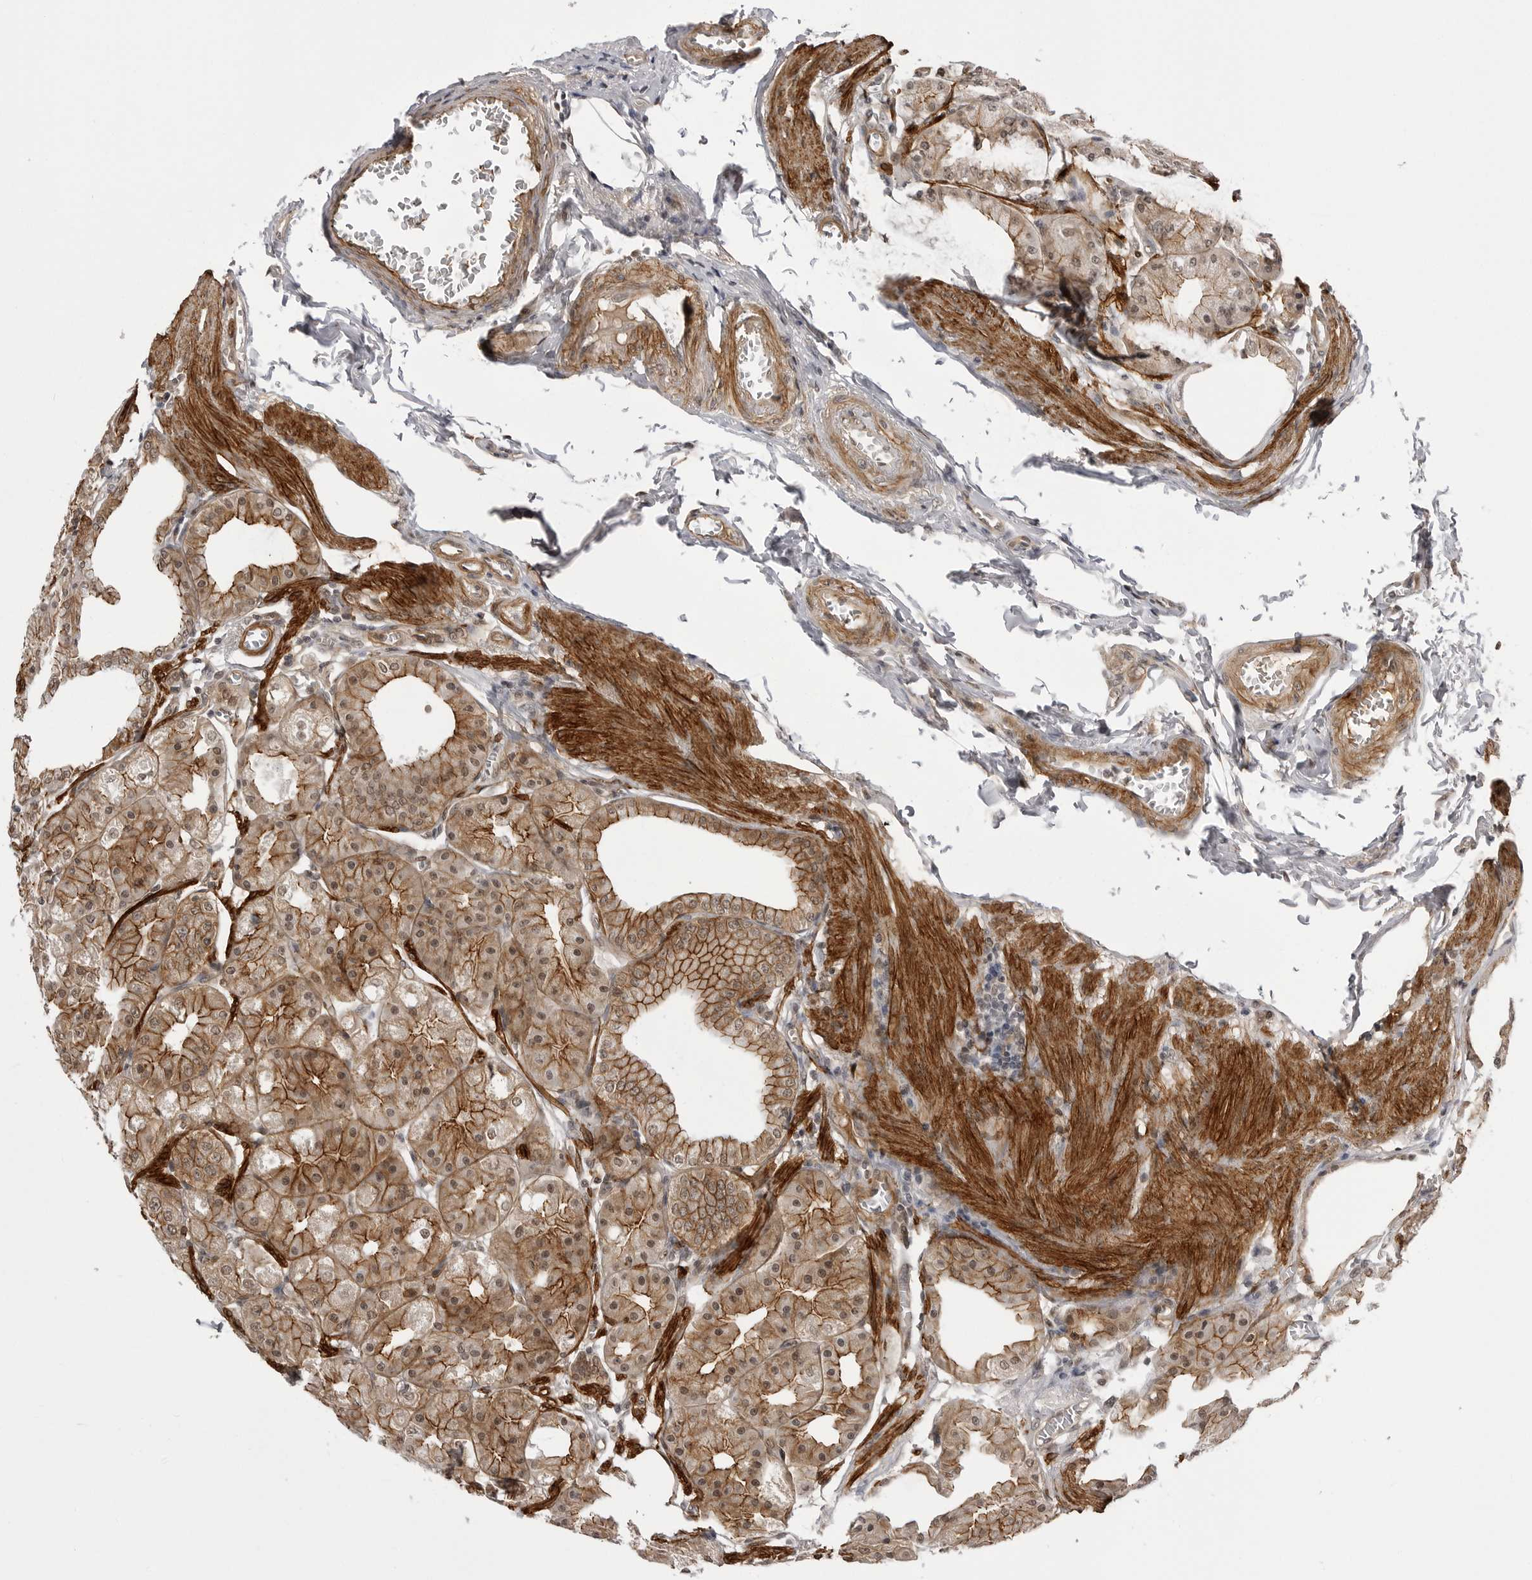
{"staining": {"intensity": "strong", "quantity": ">75%", "location": "cytoplasmic/membranous,nuclear"}, "tissue": "stomach", "cell_type": "Glandular cells", "image_type": "normal", "snomed": [{"axis": "morphology", "description": "Normal tissue, NOS"}, {"axis": "topography", "description": "Stomach, lower"}], "caption": "Stomach stained with a brown dye exhibits strong cytoplasmic/membranous,nuclear positive expression in about >75% of glandular cells.", "gene": "SORBS1", "patient": {"sex": "male", "age": 71}}